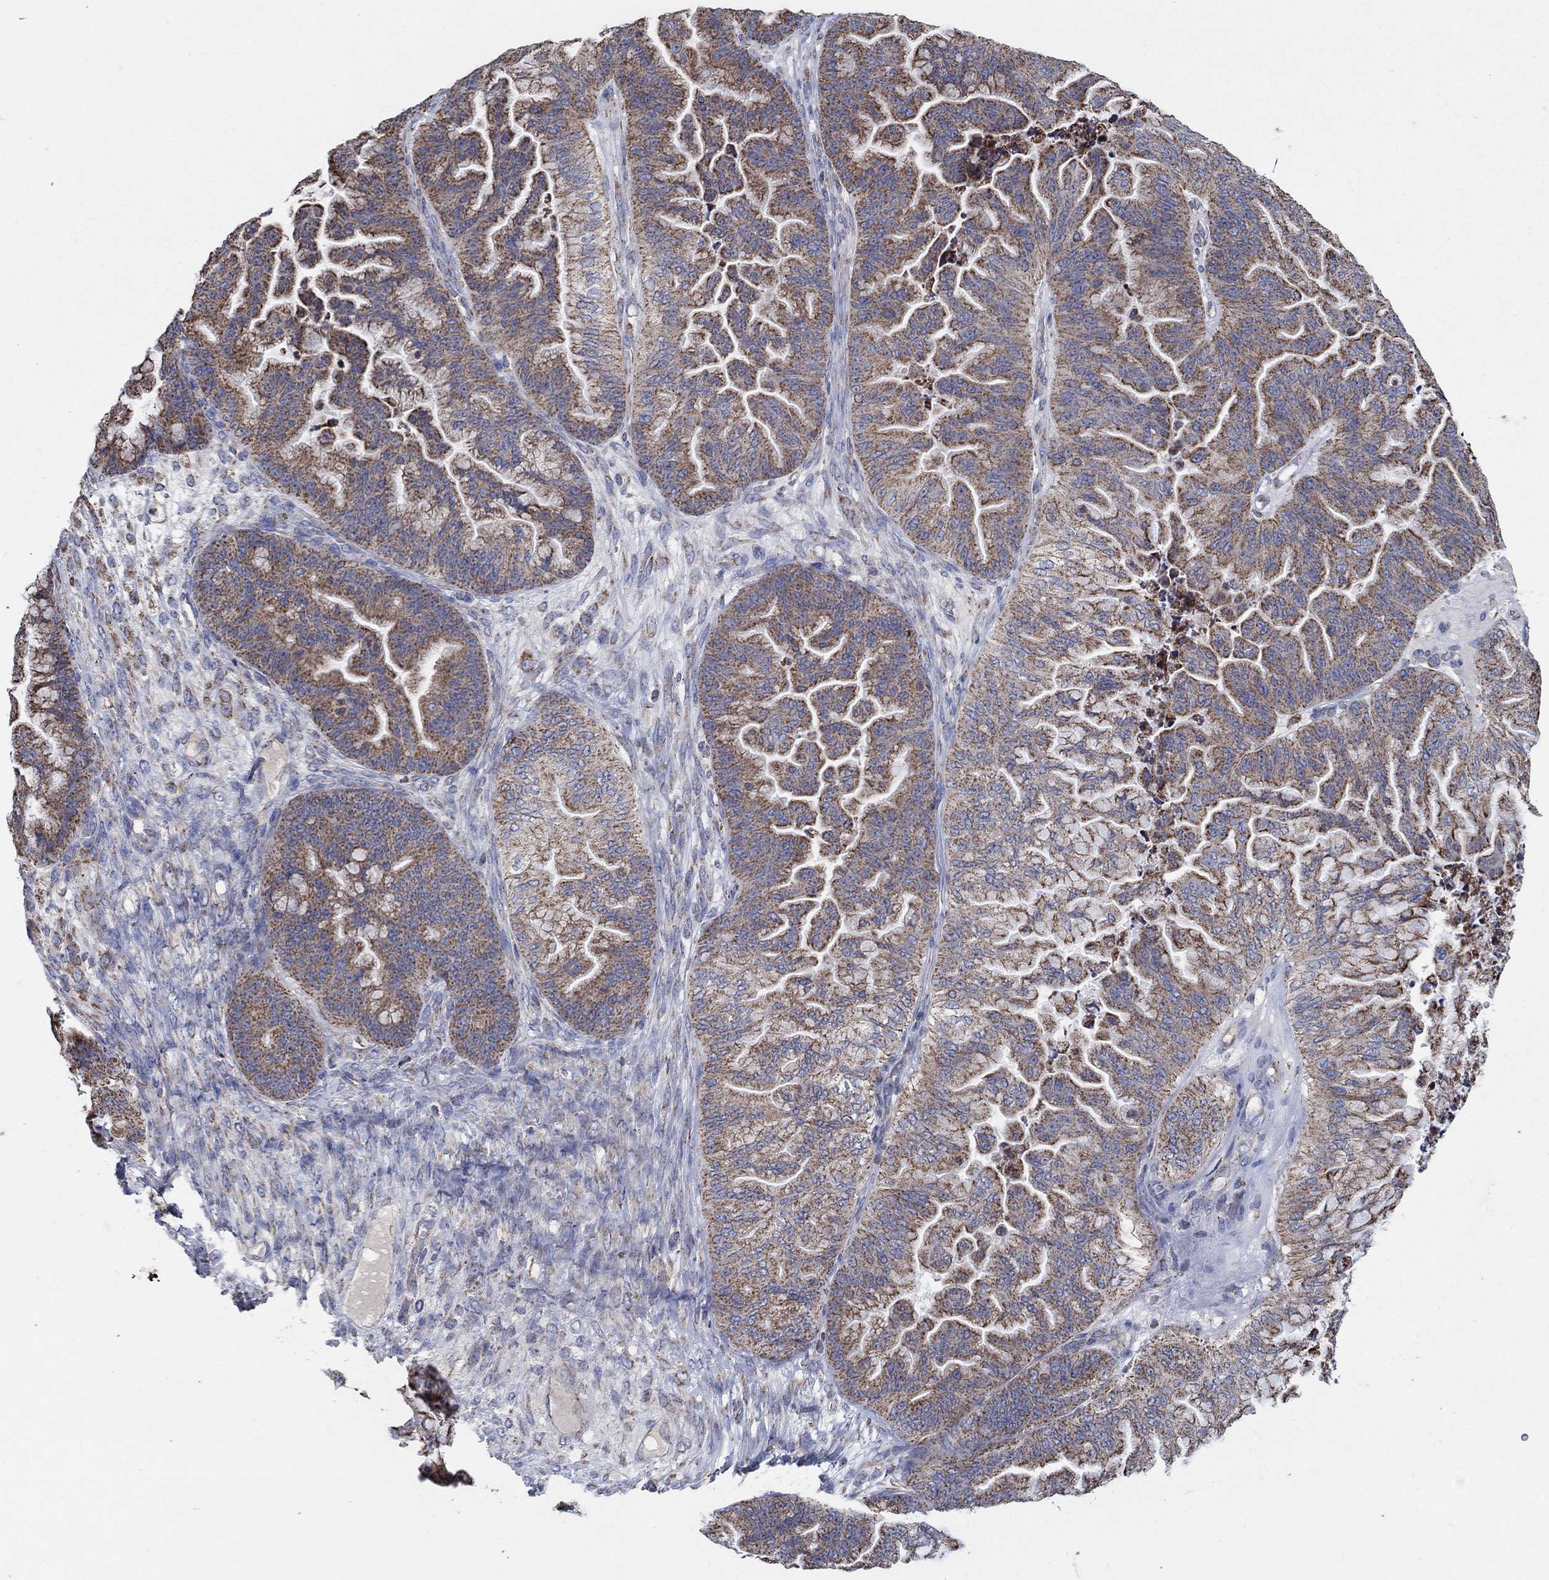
{"staining": {"intensity": "moderate", "quantity": ">75%", "location": "cytoplasmic/membranous"}, "tissue": "ovarian cancer", "cell_type": "Tumor cells", "image_type": "cancer", "snomed": [{"axis": "morphology", "description": "Cystadenocarcinoma, mucinous, NOS"}, {"axis": "topography", "description": "Ovary"}], "caption": "Mucinous cystadenocarcinoma (ovarian) stained with a brown dye displays moderate cytoplasmic/membranous positive staining in about >75% of tumor cells.", "gene": "C9orf85", "patient": {"sex": "female", "age": 67}}